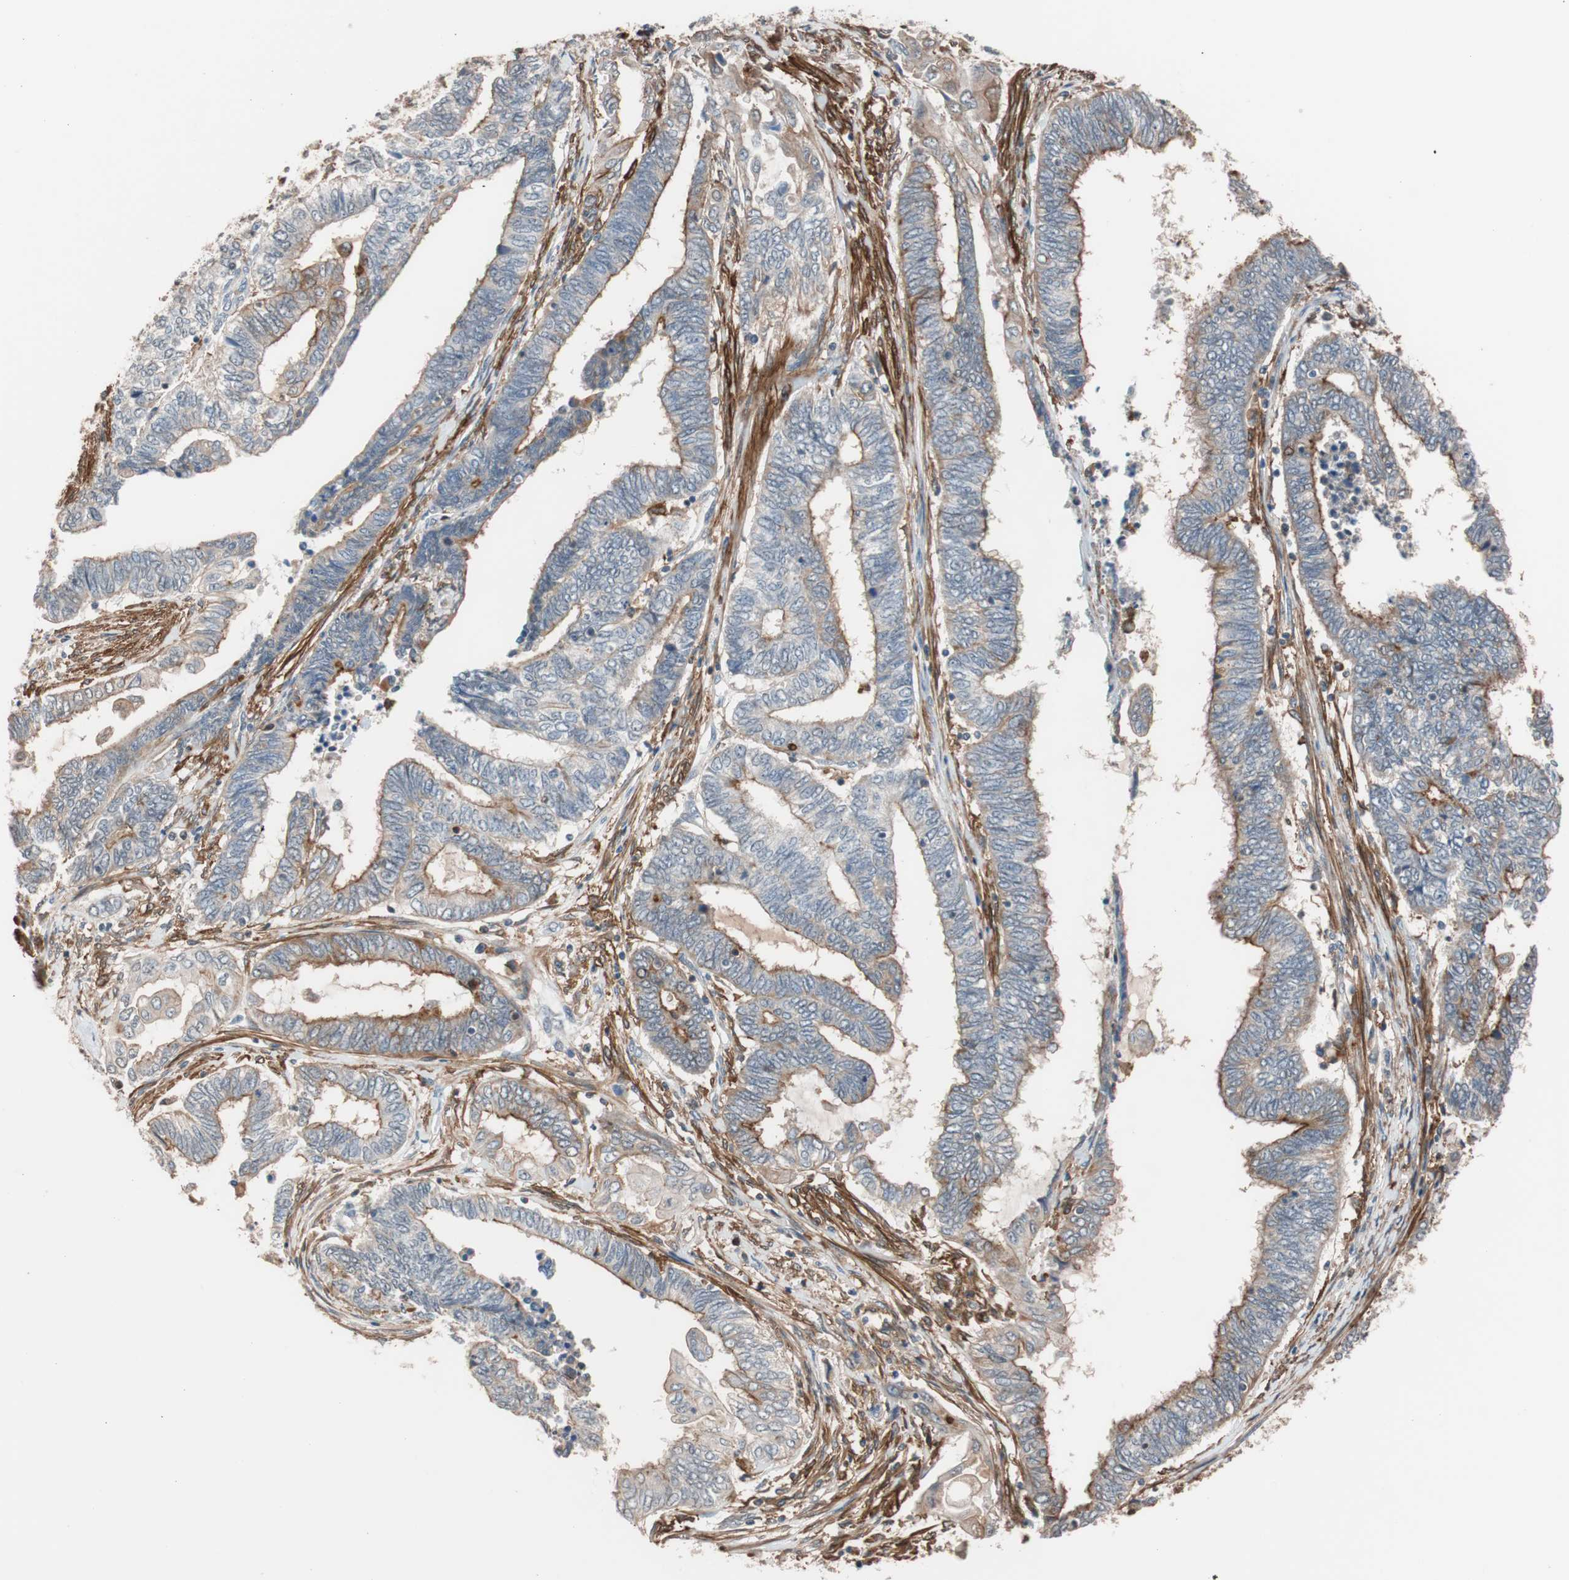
{"staining": {"intensity": "weak", "quantity": "25%-75%", "location": "cytoplasmic/membranous"}, "tissue": "endometrial cancer", "cell_type": "Tumor cells", "image_type": "cancer", "snomed": [{"axis": "morphology", "description": "Adenocarcinoma, NOS"}, {"axis": "topography", "description": "Uterus"}, {"axis": "topography", "description": "Endometrium"}], "caption": "There is low levels of weak cytoplasmic/membranous expression in tumor cells of endometrial adenocarcinoma, as demonstrated by immunohistochemical staining (brown color).", "gene": "LITAF", "patient": {"sex": "female", "age": 70}}